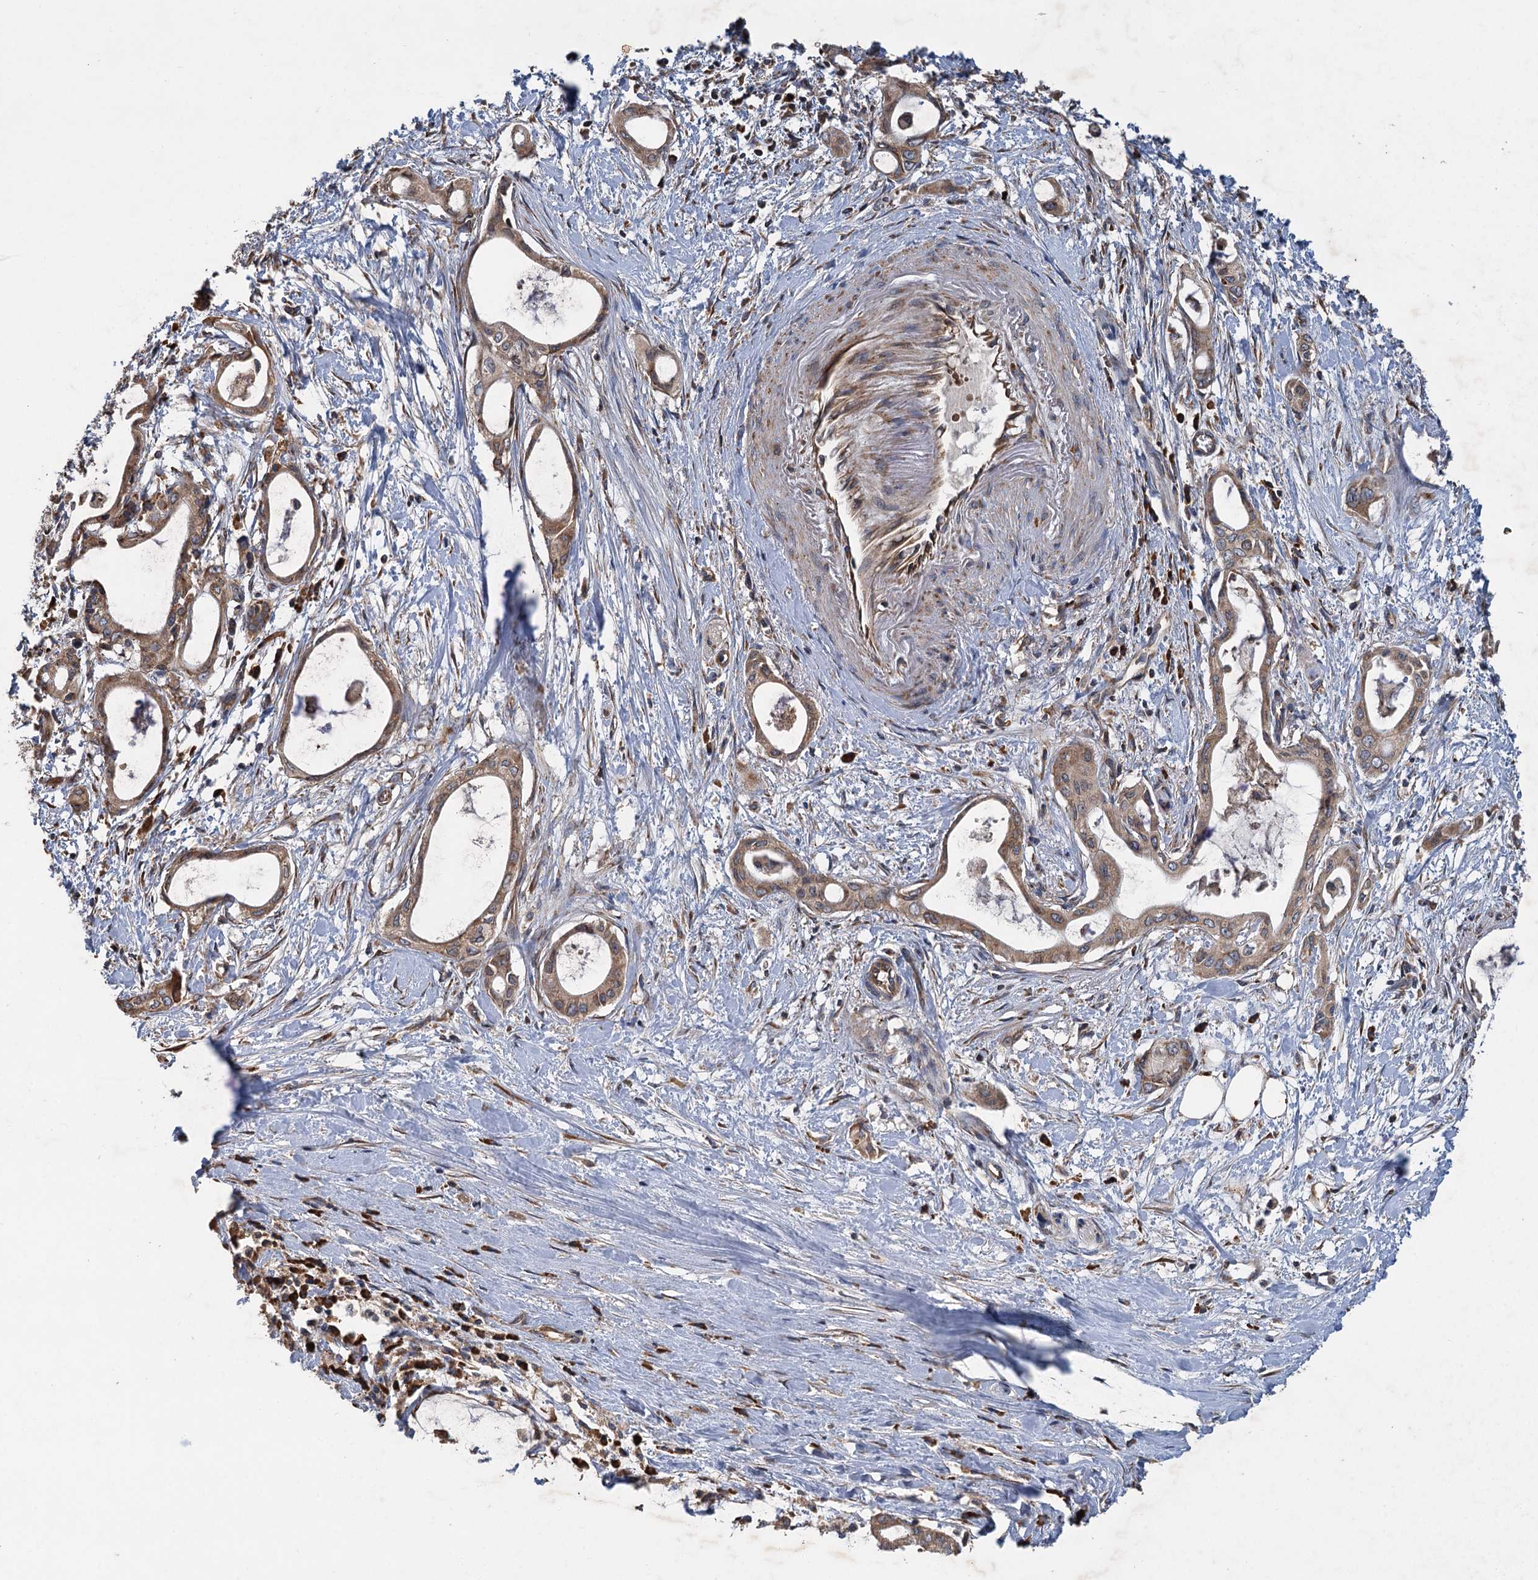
{"staining": {"intensity": "moderate", "quantity": ">75%", "location": "cytoplasmic/membranous"}, "tissue": "pancreatic cancer", "cell_type": "Tumor cells", "image_type": "cancer", "snomed": [{"axis": "morphology", "description": "Adenocarcinoma, NOS"}, {"axis": "topography", "description": "Pancreas"}], "caption": "The immunohistochemical stain labels moderate cytoplasmic/membranous staining in tumor cells of pancreatic cancer (adenocarcinoma) tissue.", "gene": "LINS1", "patient": {"sex": "male", "age": 72}}